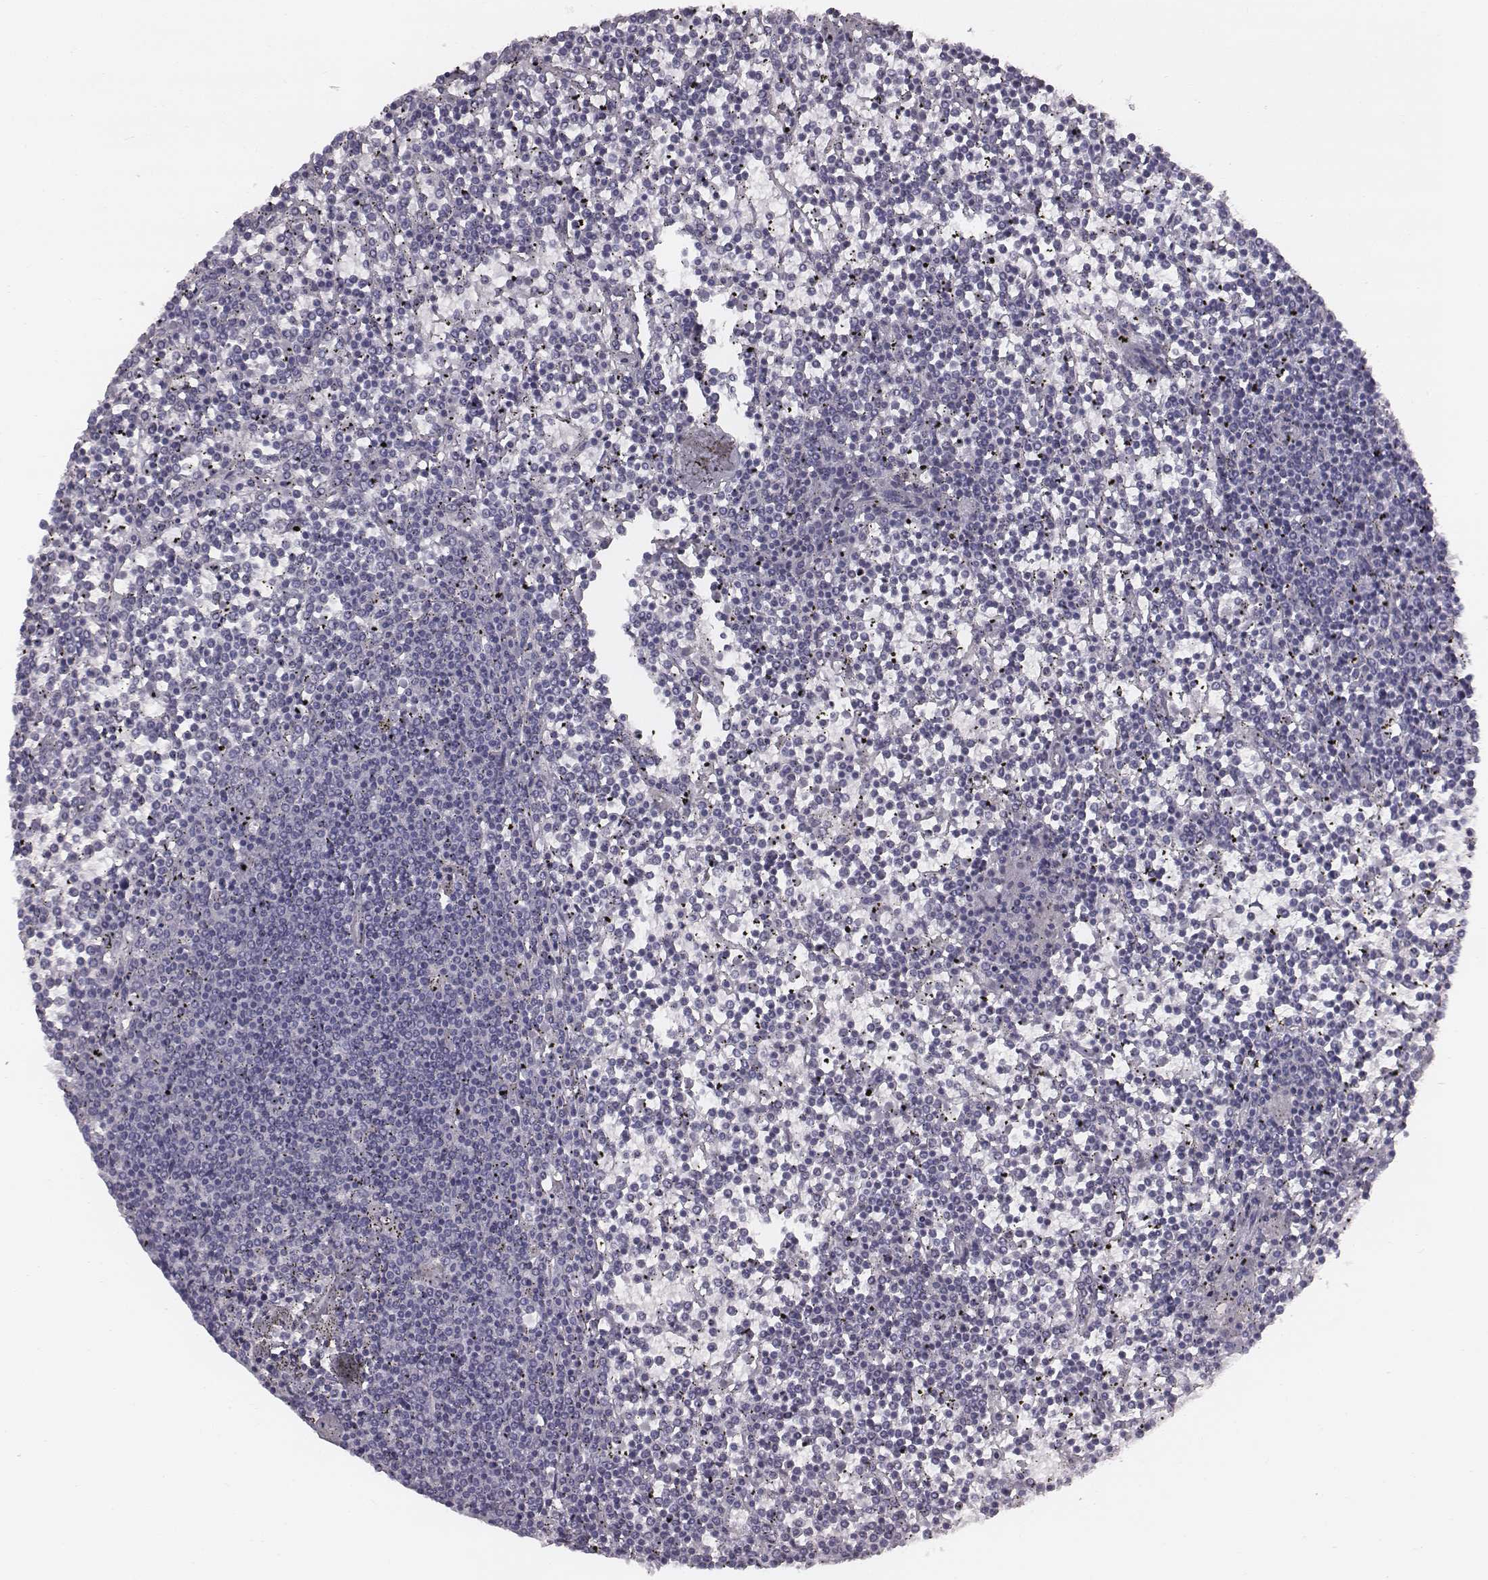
{"staining": {"intensity": "negative", "quantity": "none", "location": "none"}, "tissue": "lymphoma", "cell_type": "Tumor cells", "image_type": "cancer", "snomed": [{"axis": "morphology", "description": "Malignant lymphoma, non-Hodgkin's type, Low grade"}, {"axis": "topography", "description": "Spleen"}], "caption": "Lymphoma was stained to show a protein in brown. There is no significant expression in tumor cells.", "gene": "PDE8B", "patient": {"sex": "female", "age": 19}}